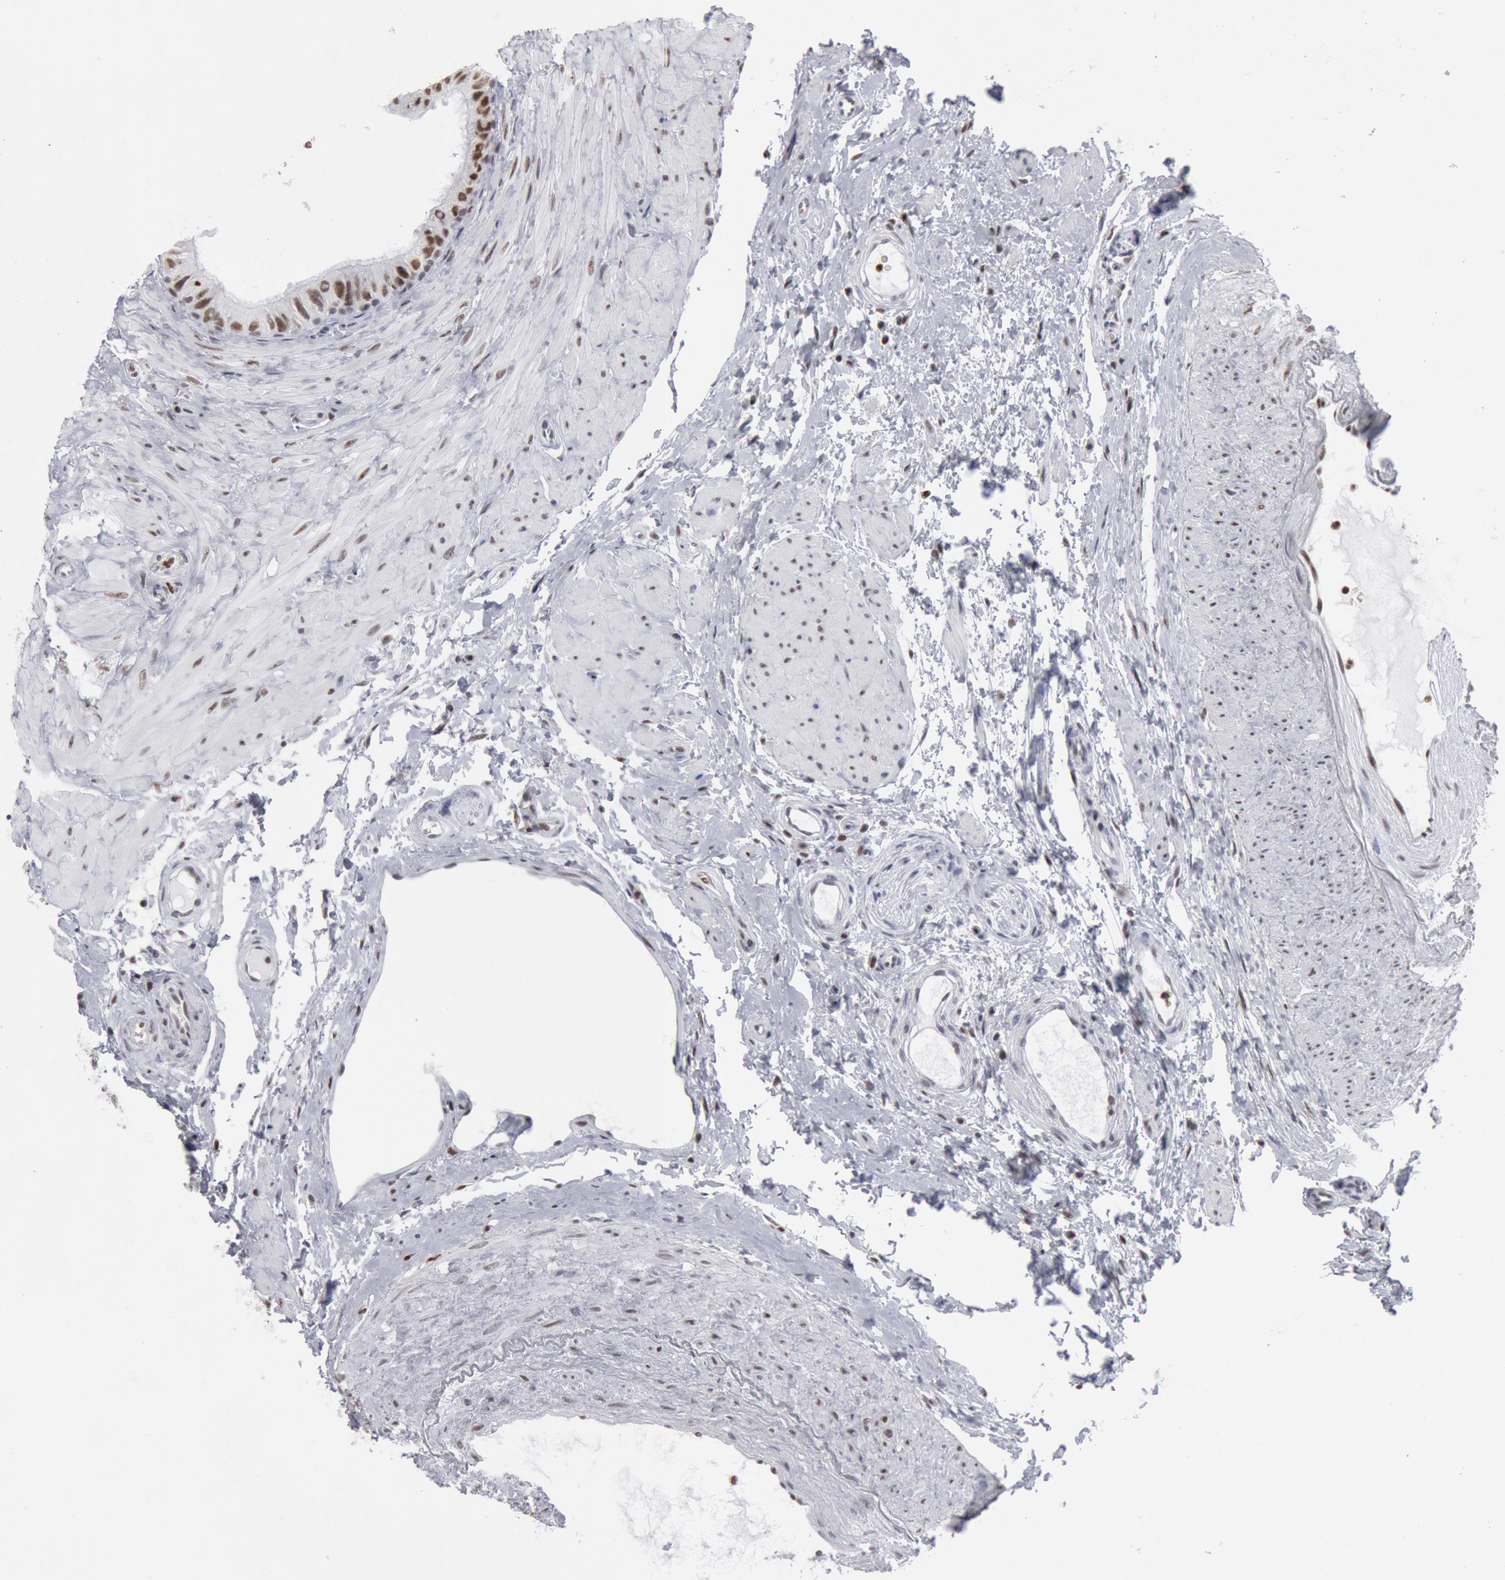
{"staining": {"intensity": "moderate", "quantity": ">75%", "location": "nuclear"}, "tissue": "epididymis", "cell_type": "Glandular cells", "image_type": "normal", "snomed": [{"axis": "morphology", "description": "Normal tissue, NOS"}, {"axis": "topography", "description": "Epididymis"}], "caption": "This histopathology image shows unremarkable epididymis stained with immunohistochemistry to label a protein in brown. The nuclear of glandular cells show moderate positivity for the protein. Nuclei are counter-stained blue.", "gene": "SUB1", "patient": {"sex": "male", "age": 68}}